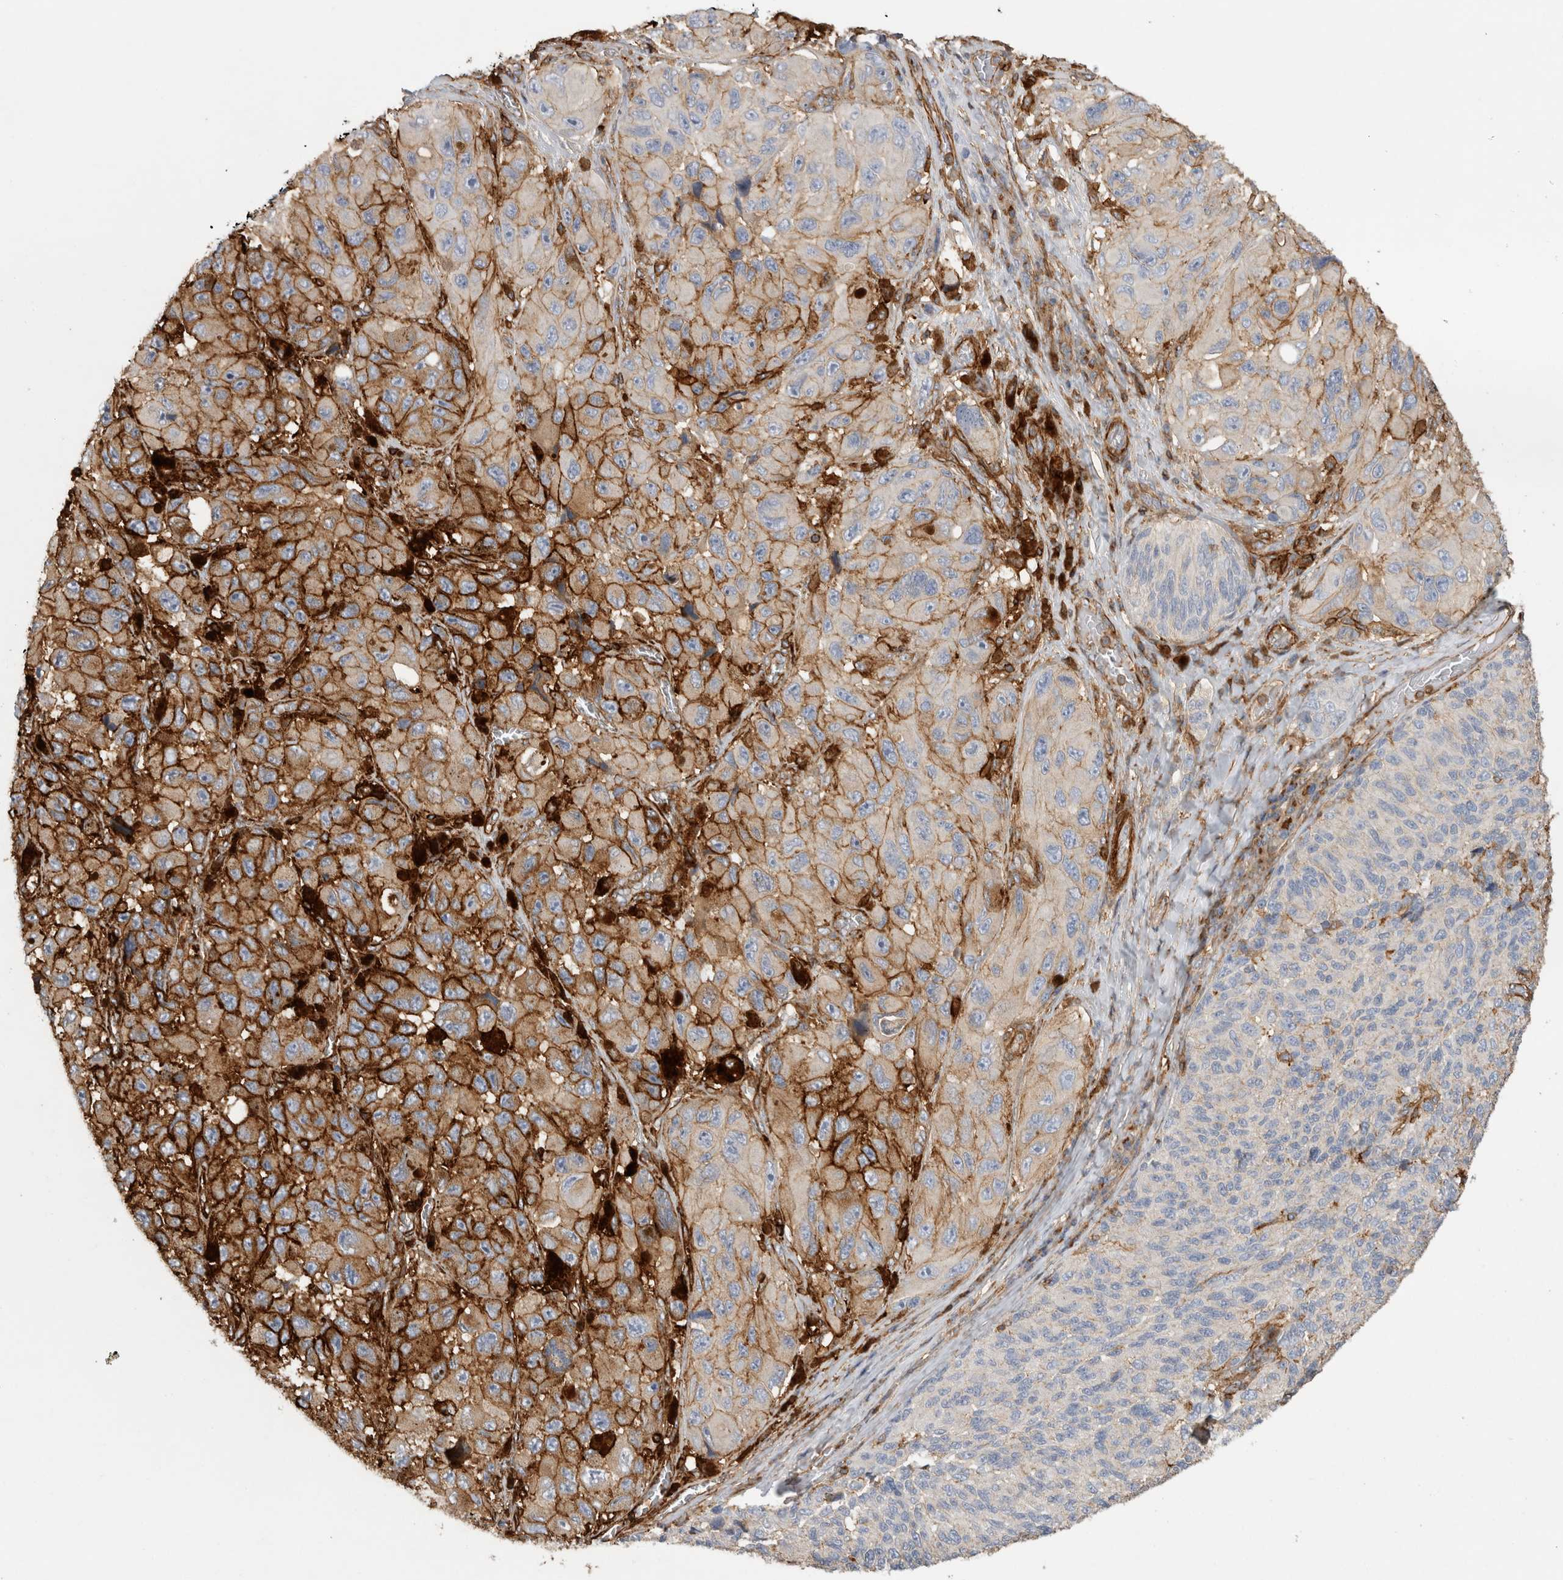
{"staining": {"intensity": "strong", "quantity": "25%-75%", "location": "cytoplasmic/membranous"}, "tissue": "melanoma", "cell_type": "Tumor cells", "image_type": "cancer", "snomed": [{"axis": "morphology", "description": "Malignant melanoma, NOS"}, {"axis": "topography", "description": "Skin"}], "caption": "Protein staining of melanoma tissue demonstrates strong cytoplasmic/membranous staining in approximately 25%-75% of tumor cells.", "gene": "GPER1", "patient": {"sex": "female", "age": 73}}